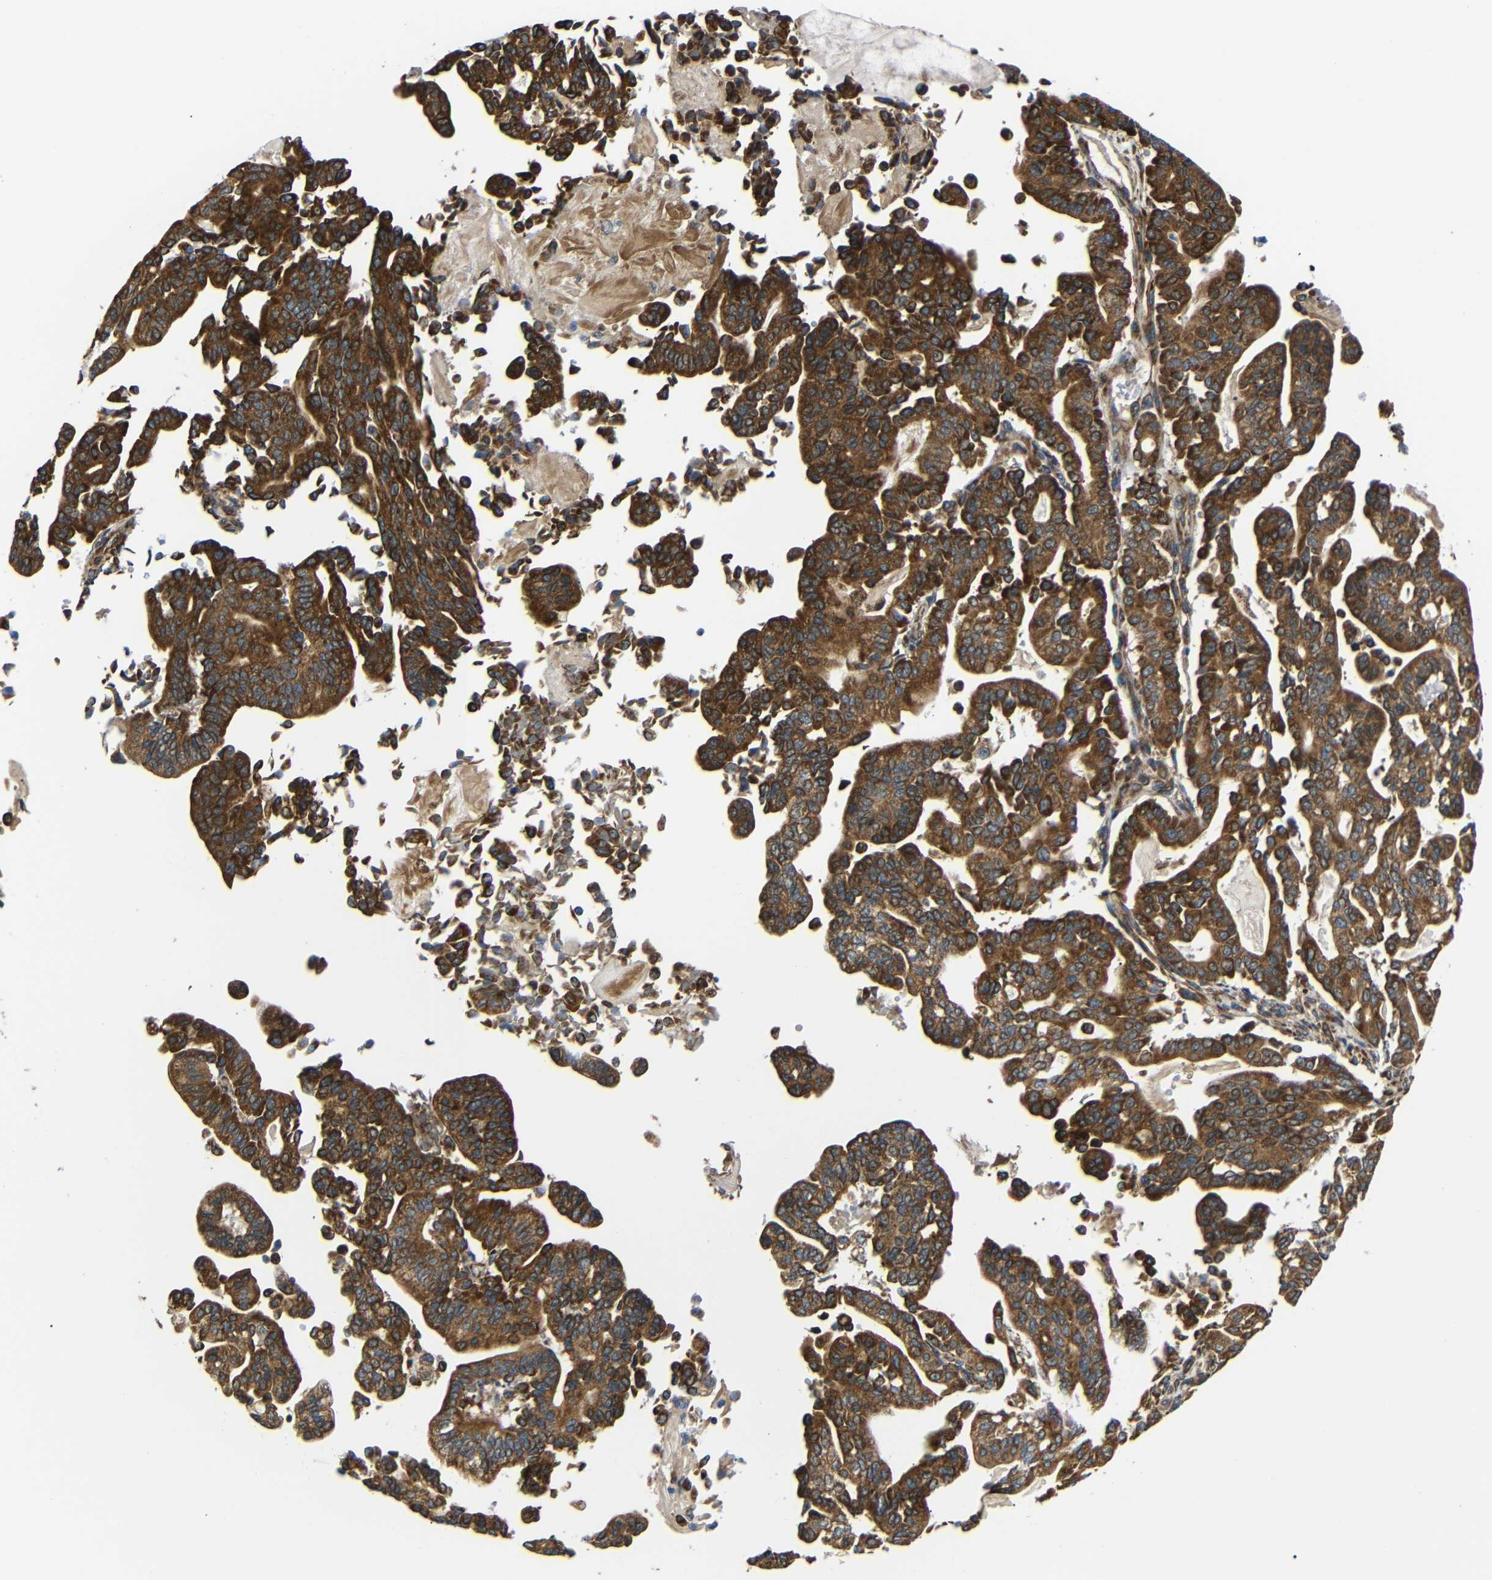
{"staining": {"intensity": "strong", "quantity": ">75%", "location": "cytoplasmic/membranous"}, "tissue": "pancreatic cancer", "cell_type": "Tumor cells", "image_type": "cancer", "snomed": [{"axis": "morphology", "description": "Adenocarcinoma, NOS"}, {"axis": "topography", "description": "Pancreas"}], "caption": "Immunohistochemistry (IHC) (DAB (3,3'-diaminobenzidine)) staining of adenocarcinoma (pancreatic) demonstrates strong cytoplasmic/membranous protein expression in about >75% of tumor cells.", "gene": "KANK4", "patient": {"sex": "male", "age": 63}}